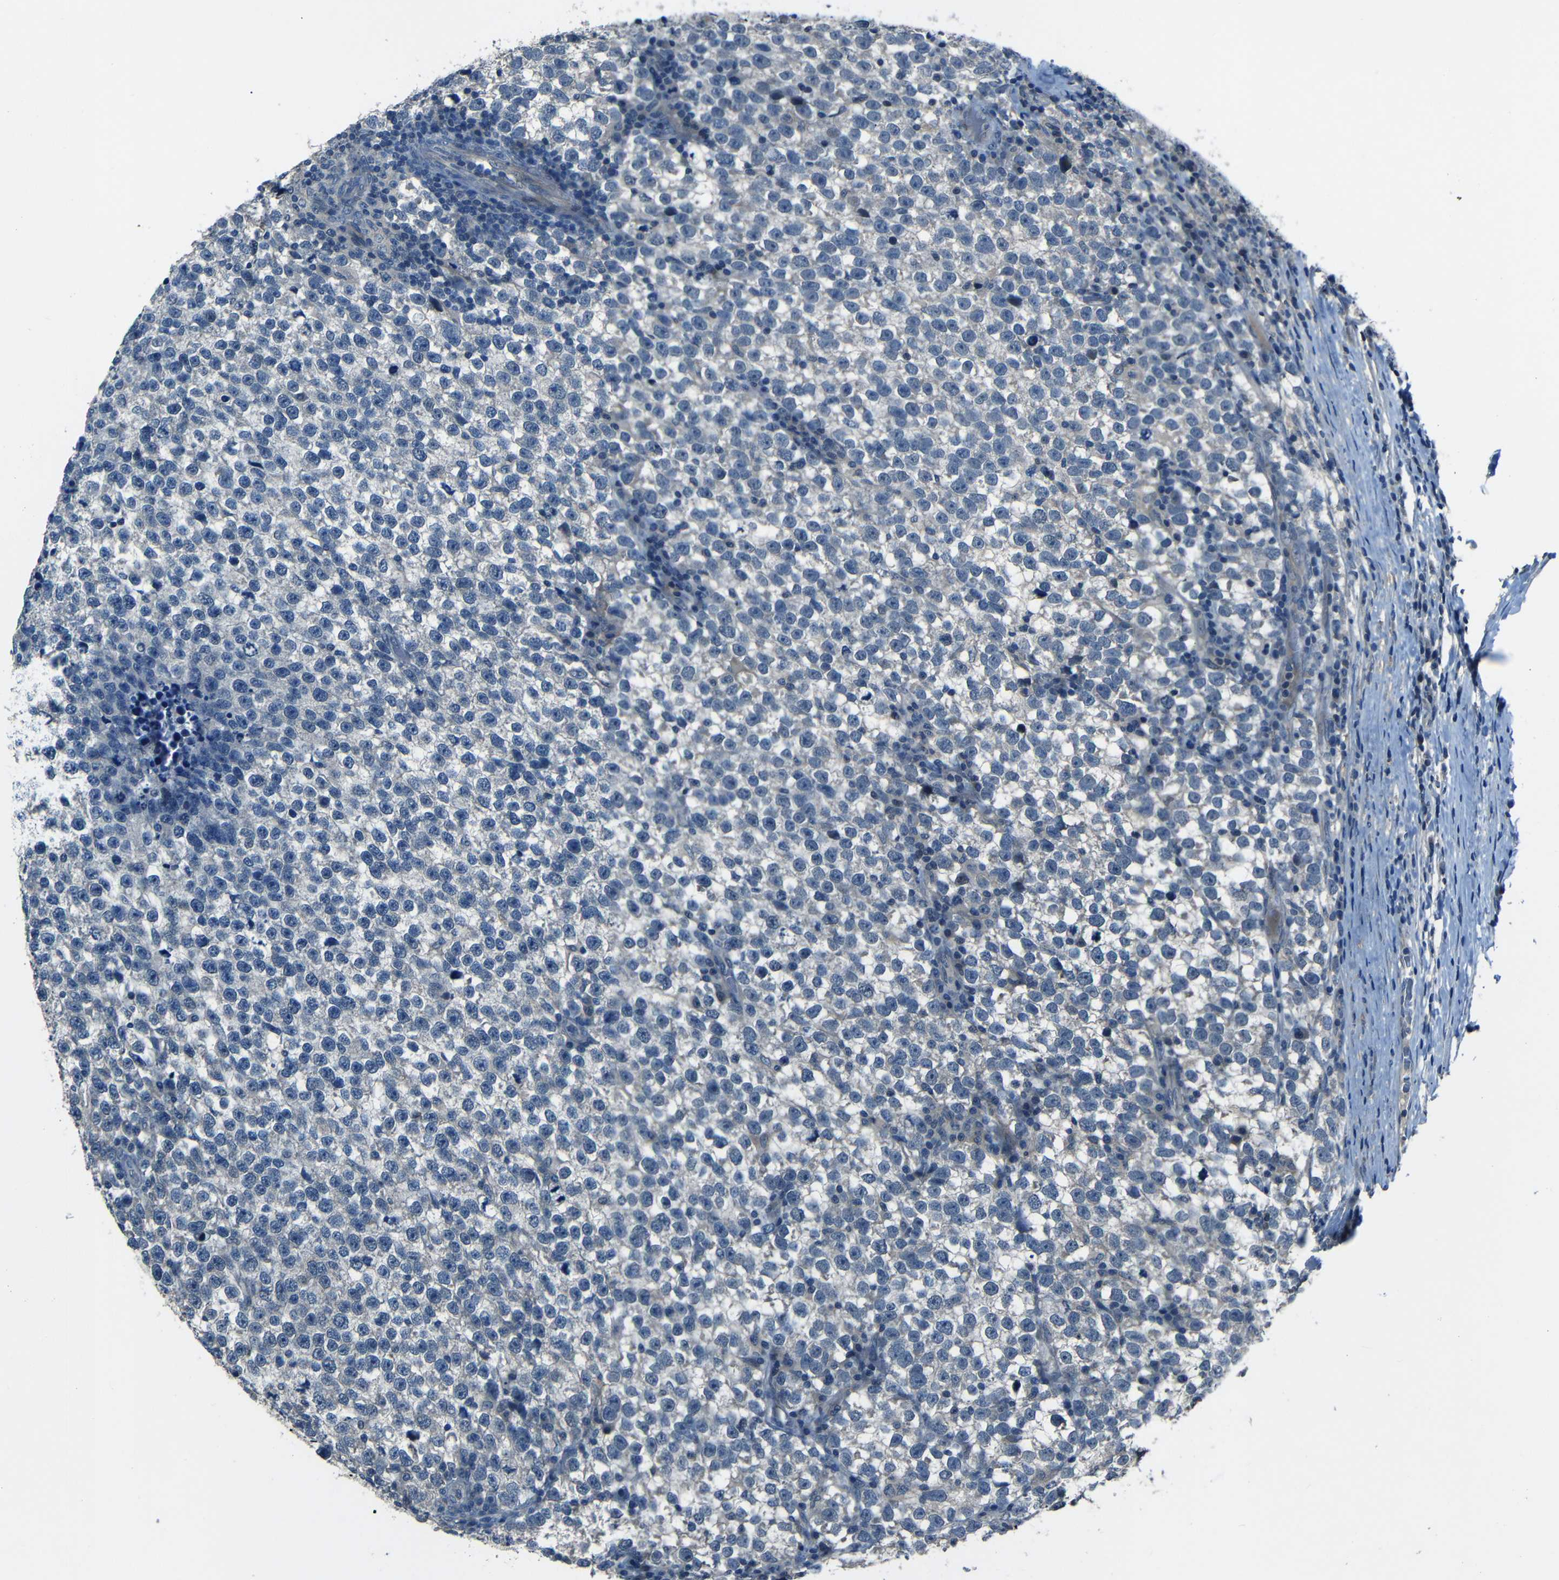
{"staining": {"intensity": "negative", "quantity": "none", "location": "none"}, "tissue": "testis cancer", "cell_type": "Tumor cells", "image_type": "cancer", "snomed": [{"axis": "morphology", "description": "Normal tissue, NOS"}, {"axis": "morphology", "description": "Seminoma, NOS"}, {"axis": "topography", "description": "Testis"}], "caption": "A micrograph of human testis seminoma is negative for staining in tumor cells.", "gene": "SLA", "patient": {"sex": "male", "age": 43}}